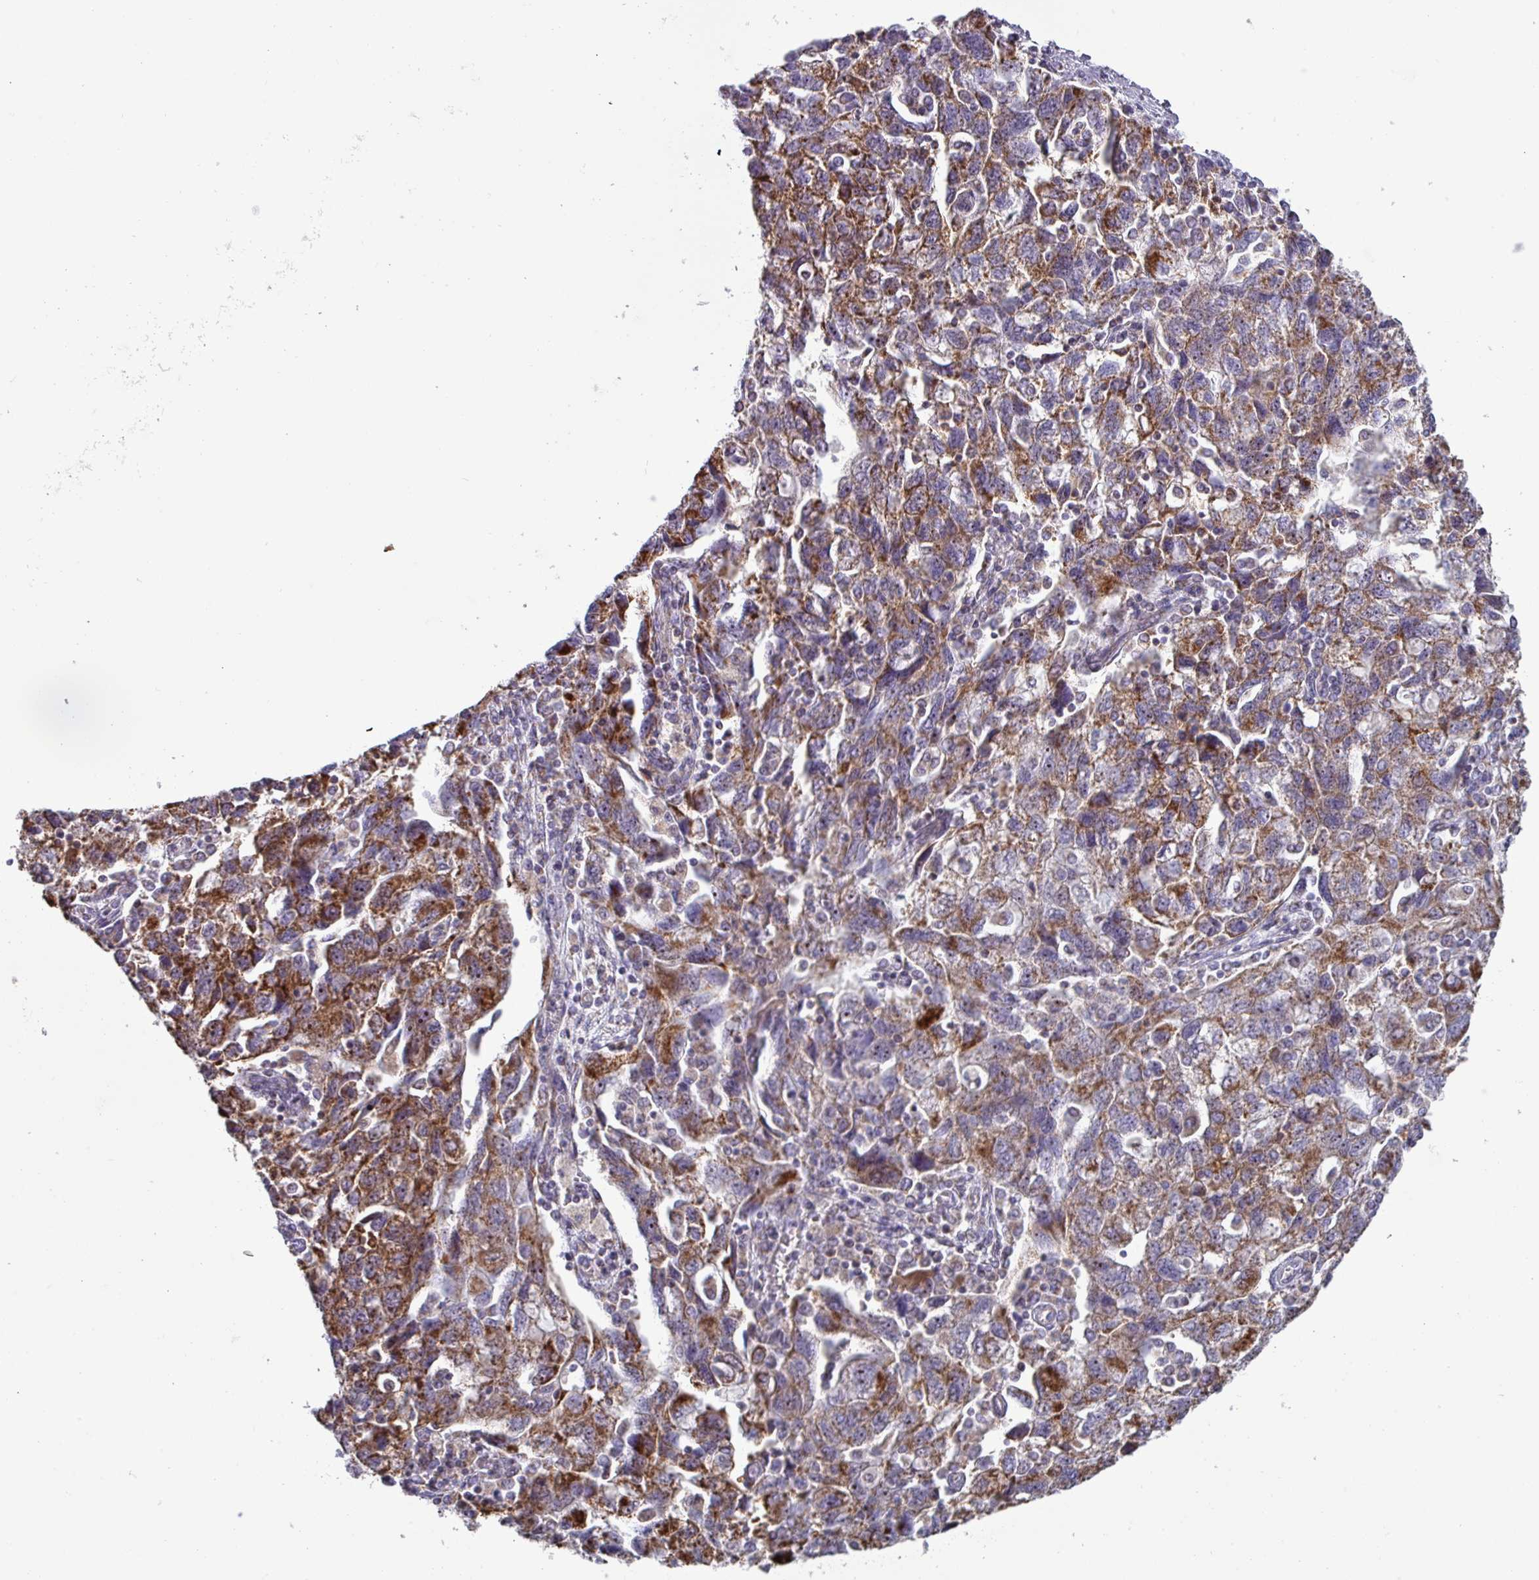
{"staining": {"intensity": "moderate", "quantity": "25%-75%", "location": "cytoplasmic/membranous"}, "tissue": "ovarian cancer", "cell_type": "Tumor cells", "image_type": "cancer", "snomed": [{"axis": "morphology", "description": "Carcinoma, NOS"}, {"axis": "morphology", "description": "Cystadenocarcinoma, serous, NOS"}, {"axis": "topography", "description": "Ovary"}], "caption": "High-magnification brightfield microscopy of ovarian cancer (serous cystadenocarcinoma) stained with DAB (3,3'-diaminobenzidine) (brown) and counterstained with hematoxylin (blue). tumor cells exhibit moderate cytoplasmic/membranous expression is seen in about25%-75% of cells.", "gene": "MT-ND4", "patient": {"sex": "female", "age": 69}}